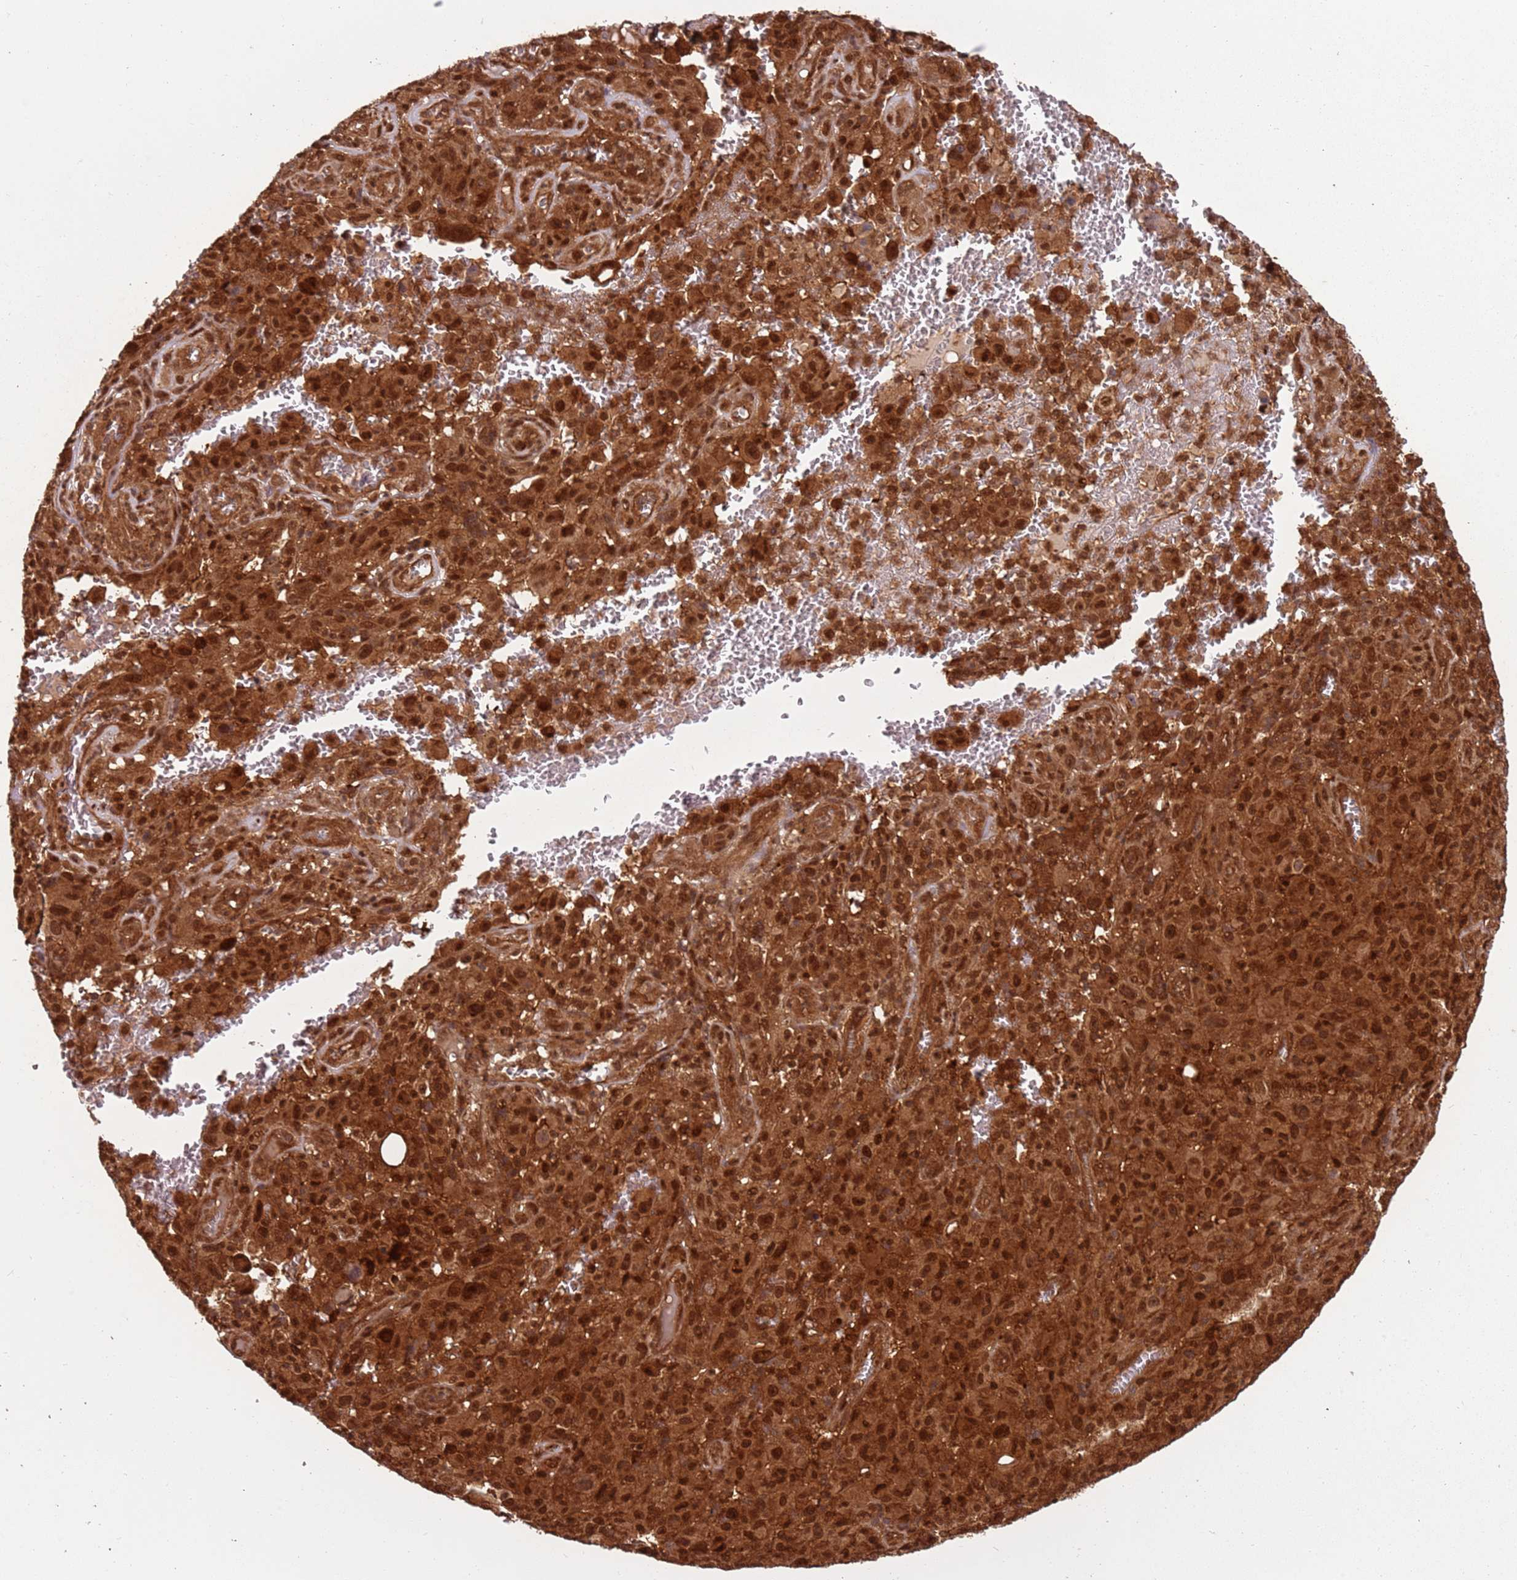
{"staining": {"intensity": "strong", "quantity": ">75%", "location": "cytoplasmic/membranous,nuclear"}, "tissue": "melanoma", "cell_type": "Tumor cells", "image_type": "cancer", "snomed": [{"axis": "morphology", "description": "Malignant melanoma, NOS"}, {"axis": "topography", "description": "Skin"}], "caption": "Human malignant melanoma stained for a protein (brown) shows strong cytoplasmic/membranous and nuclear positive expression in about >75% of tumor cells.", "gene": "PGLS", "patient": {"sex": "female", "age": 82}}